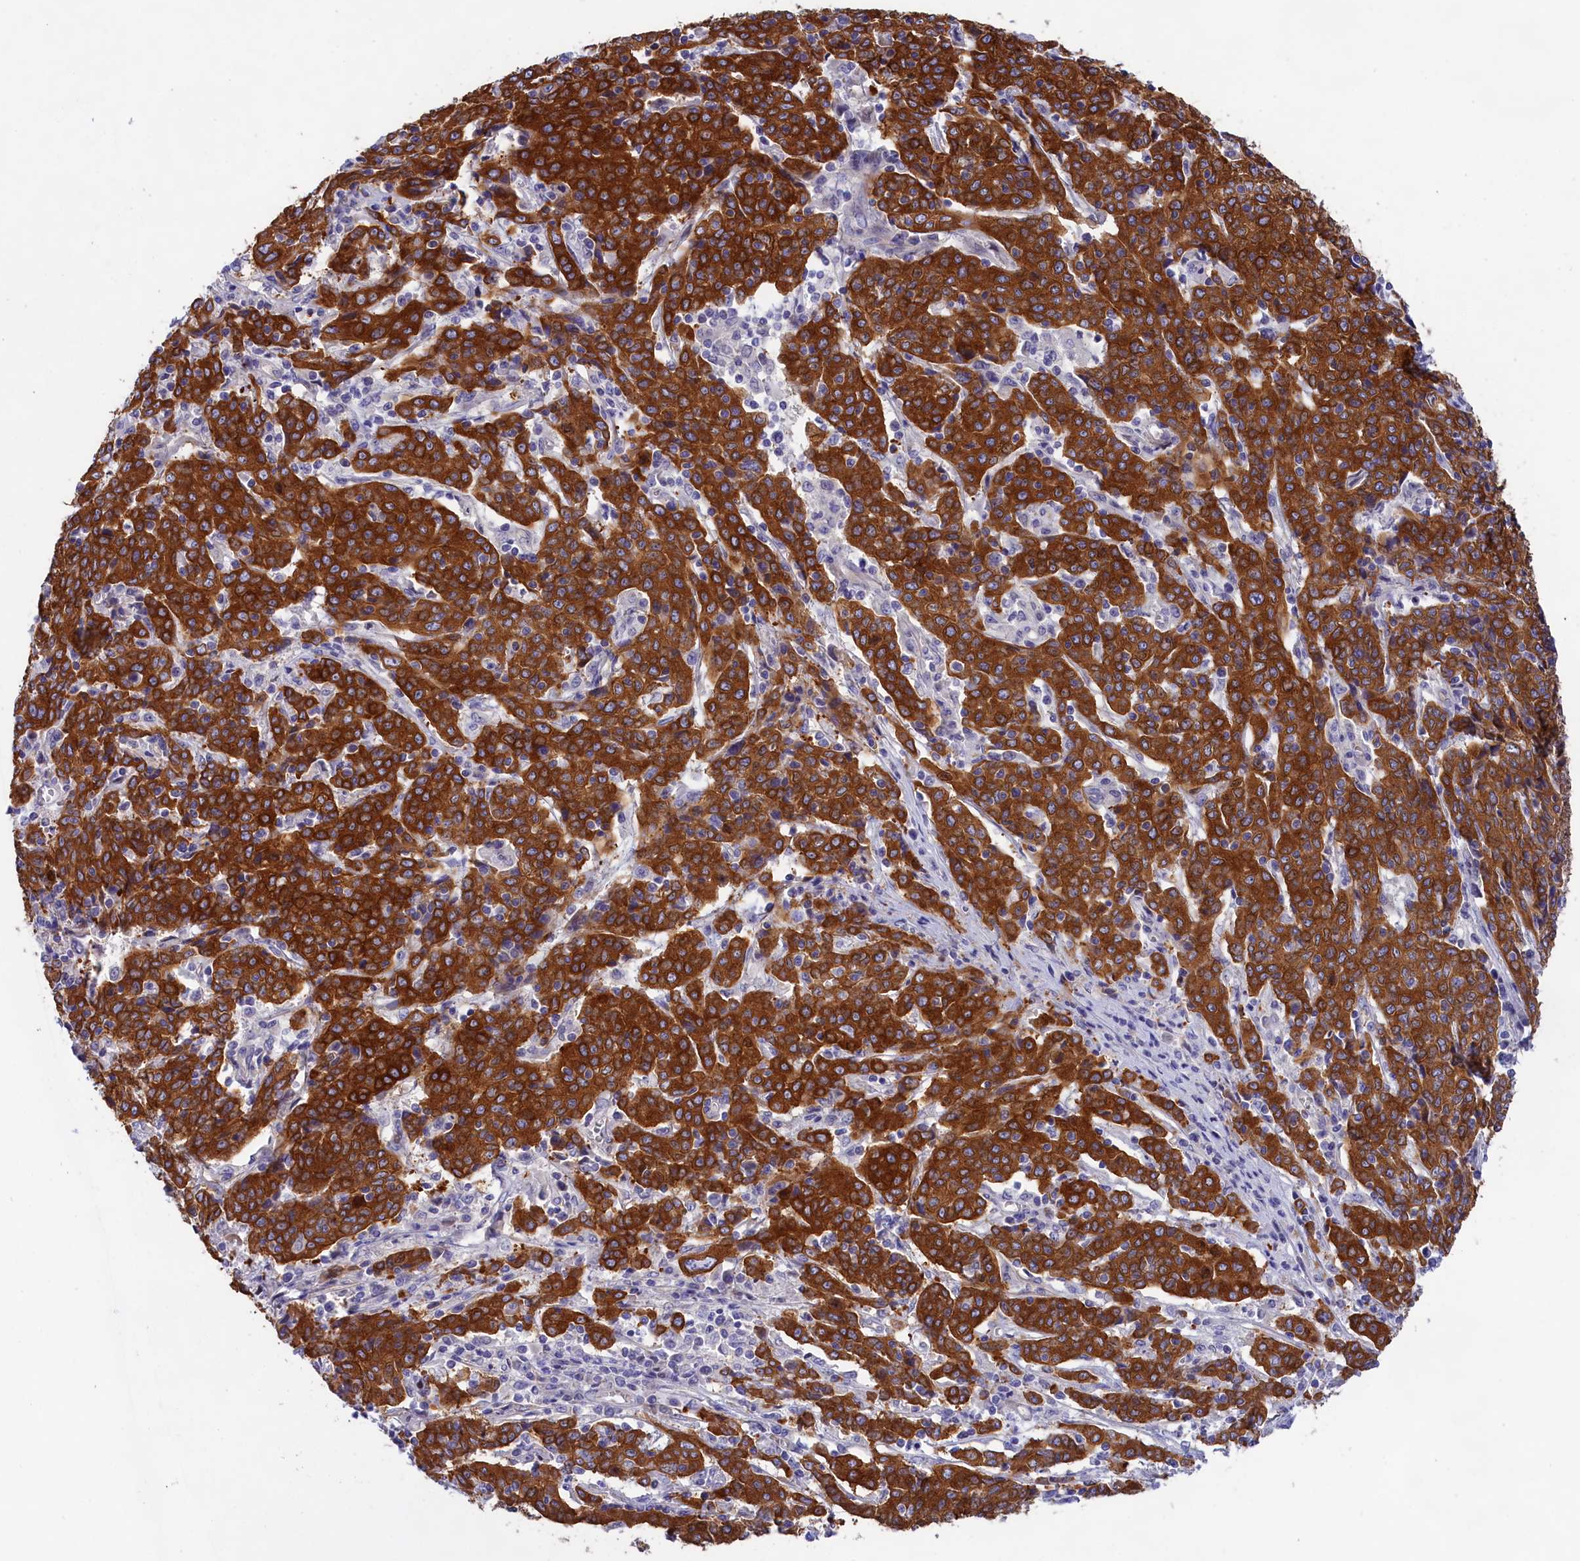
{"staining": {"intensity": "strong", "quantity": ">75%", "location": "cytoplasmic/membranous"}, "tissue": "cervical cancer", "cell_type": "Tumor cells", "image_type": "cancer", "snomed": [{"axis": "morphology", "description": "Squamous cell carcinoma, NOS"}, {"axis": "topography", "description": "Cervix"}], "caption": "Strong cytoplasmic/membranous positivity is seen in about >75% of tumor cells in cervical cancer (squamous cell carcinoma).", "gene": "PPP1R13L", "patient": {"sex": "female", "age": 67}}